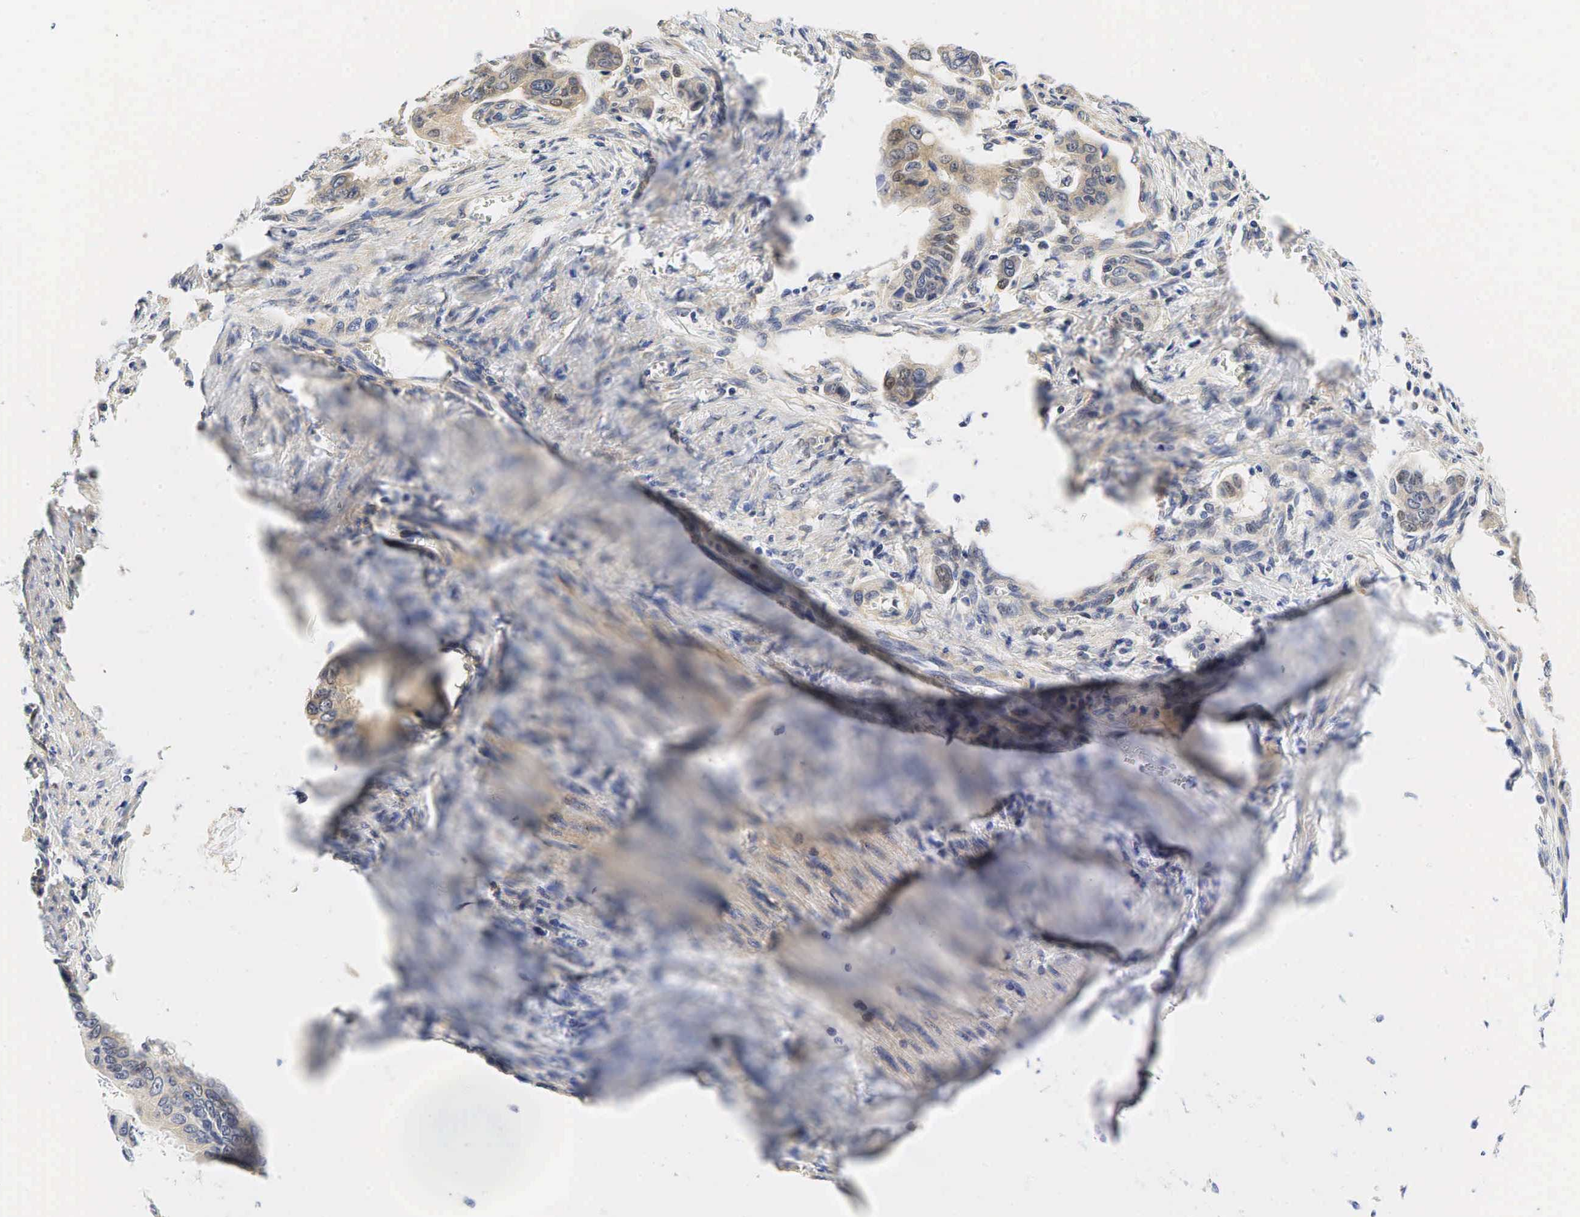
{"staining": {"intensity": "weak", "quantity": "25%-75%", "location": "cytoplasmic/membranous,nuclear"}, "tissue": "stomach cancer", "cell_type": "Tumor cells", "image_type": "cancer", "snomed": [{"axis": "morphology", "description": "Adenocarcinoma, NOS"}, {"axis": "topography", "description": "Stomach, upper"}], "caption": "Approximately 25%-75% of tumor cells in stomach adenocarcinoma reveal weak cytoplasmic/membranous and nuclear protein expression as visualized by brown immunohistochemical staining.", "gene": "CCND1", "patient": {"sex": "male", "age": 80}}